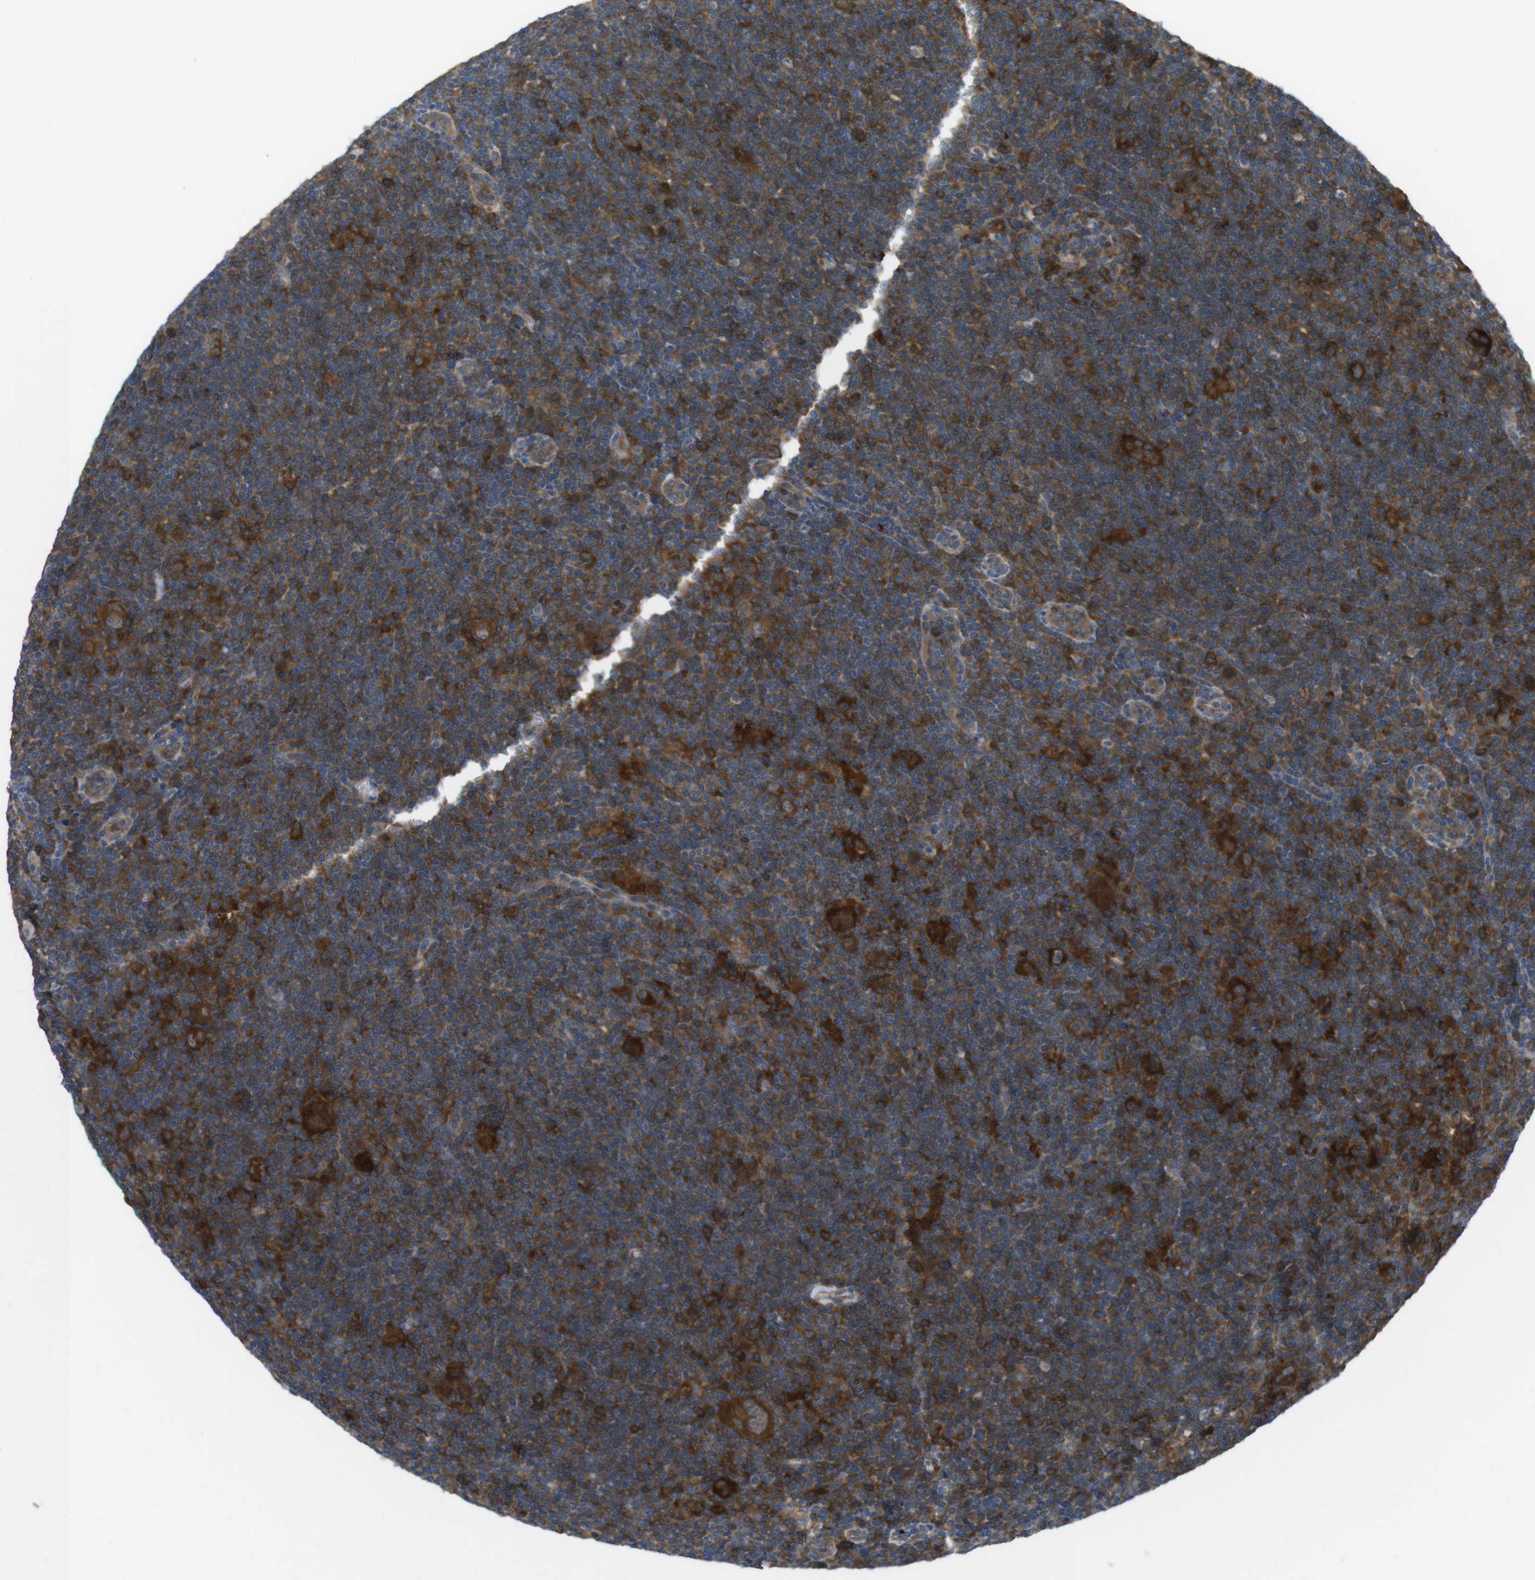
{"staining": {"intensity": "strong", "quantity": ">75%", "location": "cytoplasmic/membranous"}, "tissue": "lymphoma", "cell_type": "Tumor cells", "image_type": "cancer", "snomed": [{"axis": "morphology", "description": "Hodgkin's disease, NOS"}, {"axis": "topography", "description": "Lymph node"}], "caption": "Immunohistochemical staining of Hodgkin's disease displays high levels of strong cytoplasmic/membranous positivity in about >75% of tumor cells. The protein is shown in brown color, while the nuclei are stained blue.", "gene": "MTHFD1", "patient": {"sex": "female", "age": 57}}